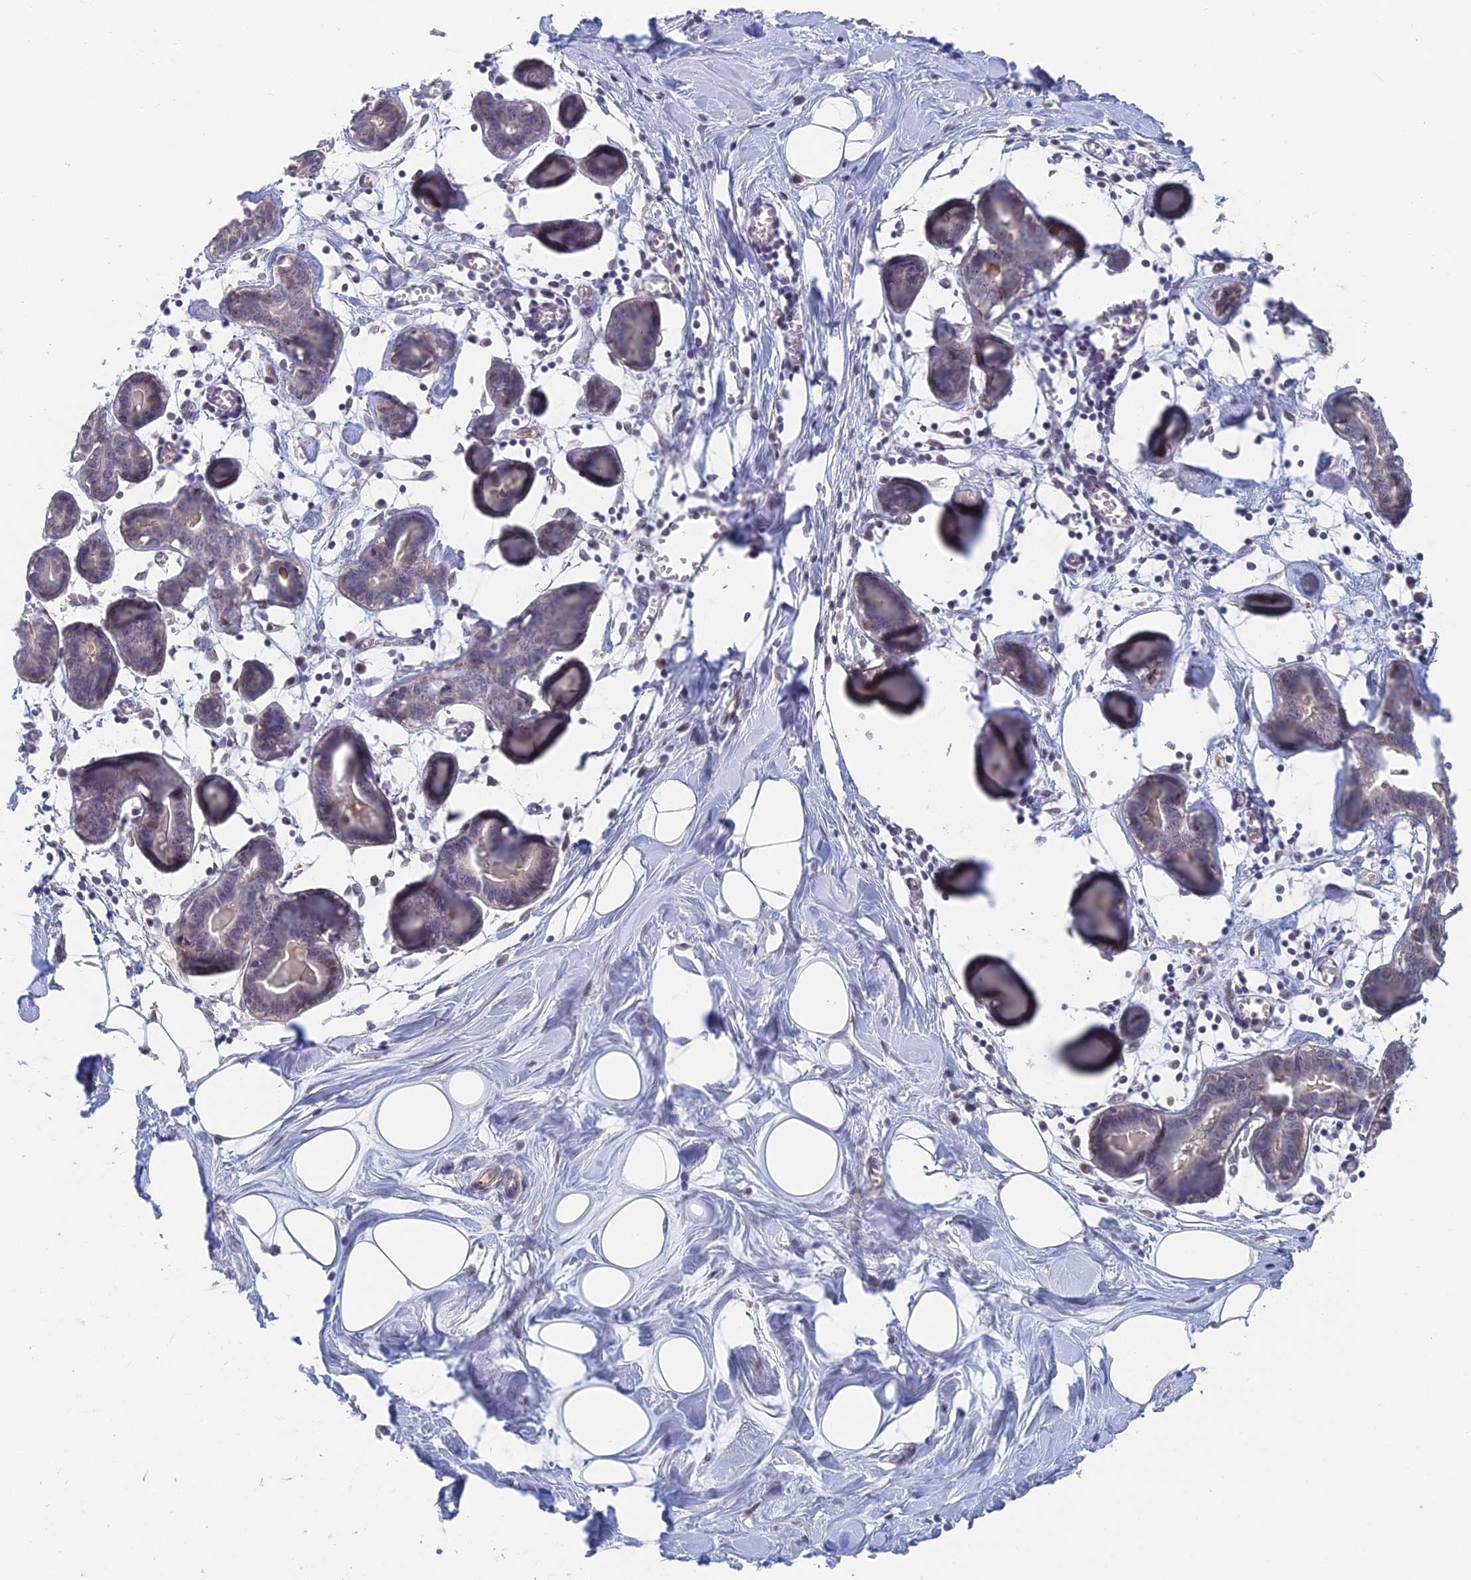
{"staining": {"intensity": "negative", "quantity": "none", "location": "none"}, "tissue": "breast", "cell_type": "Adipocytes", "image_type": "normal", "snomed": [{"axis": "morphology", "description": "Normal tissue, NOS"}, {"axis": "topography", "description": "Breast"}], "caption": "IHC micrograph of unremarkable breast: human breast stained with DAB exhibits no significant protein positivity in adipocytes.", "gene": "ZUP1", "patient": {"sex": "female", "age": 27}}